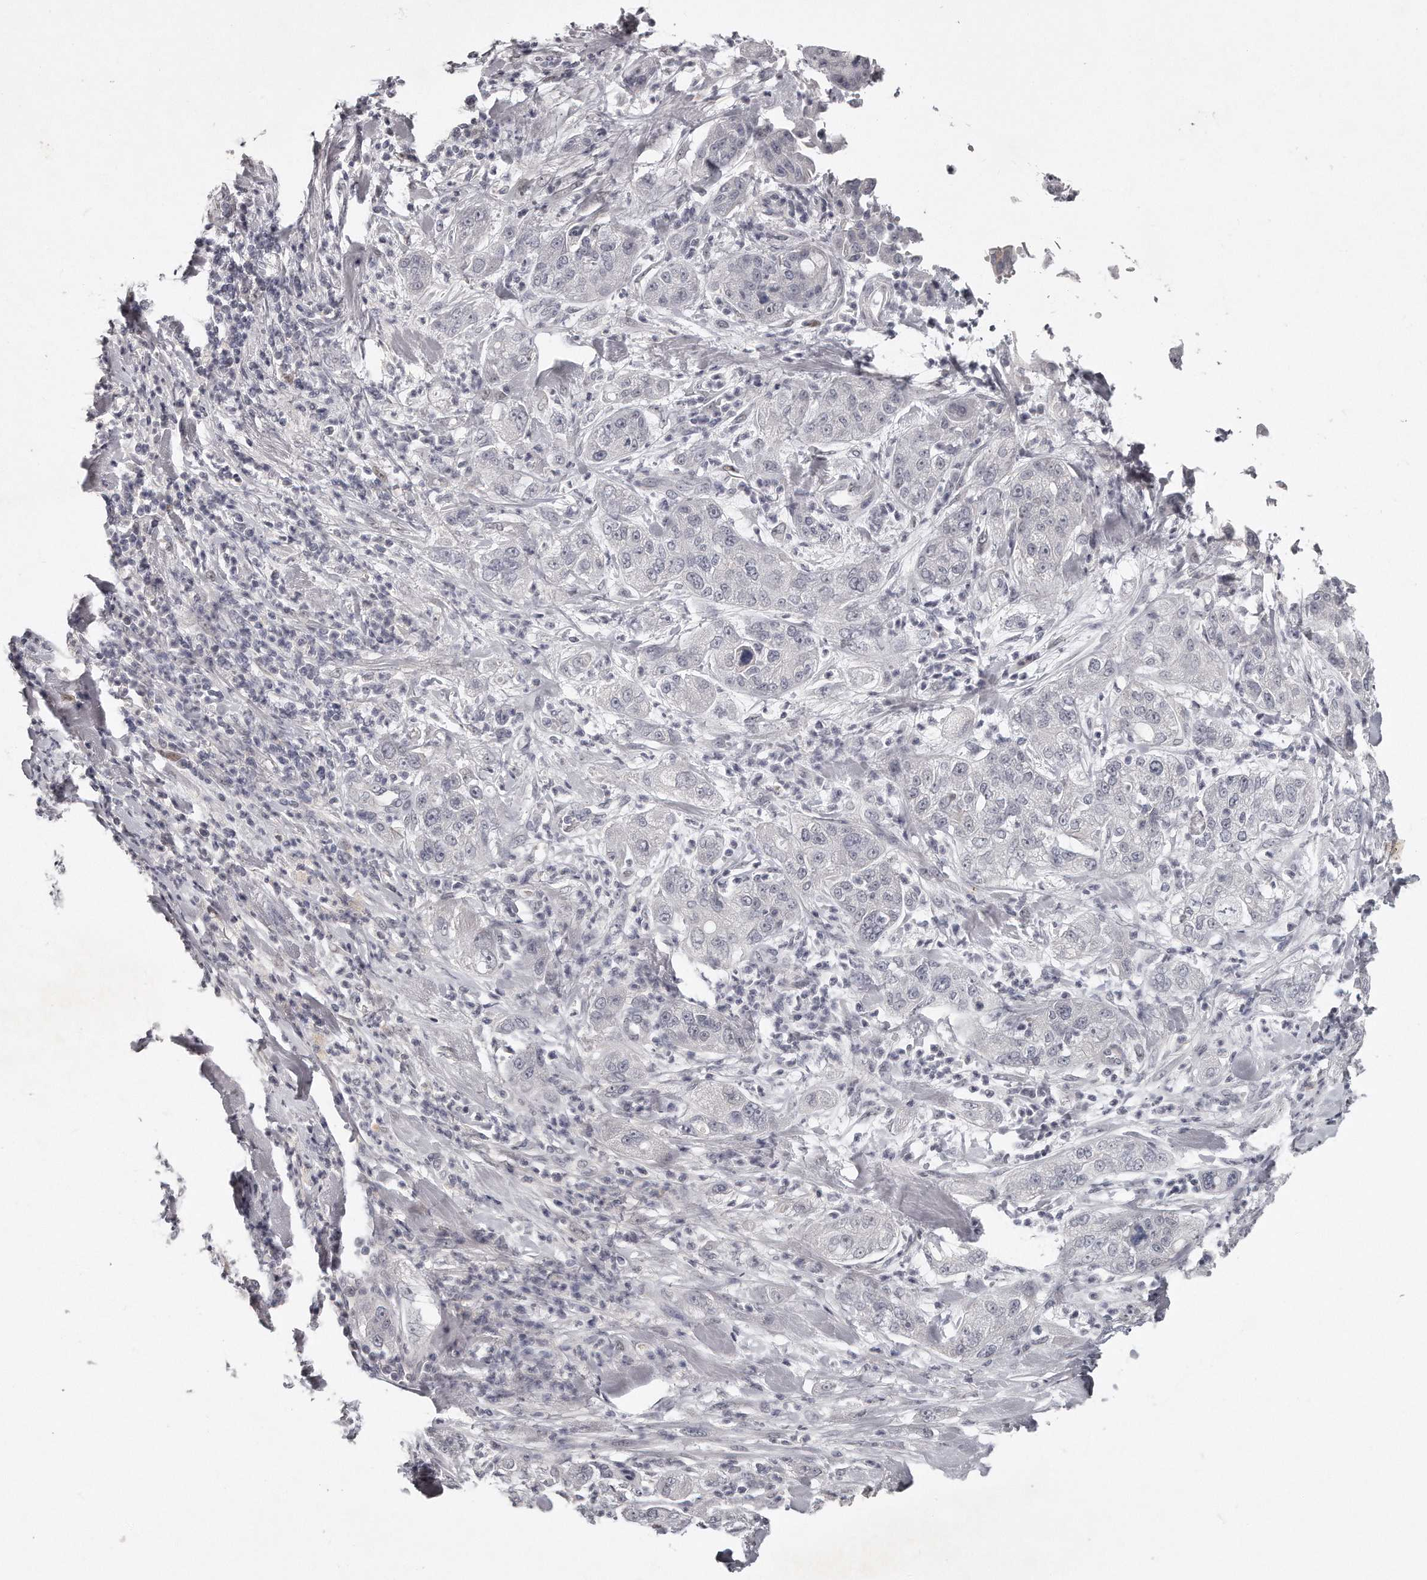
{"staining": {"intensity": "negative", "quantity": "none", "location": "none"}, "tissue": "pancreatic cancer", "cell_type": "Tumor cells", "image_type": "cancer", "snomed": [{"axis": "morphology", "description": "Adenocarcinoma, NOS"}, {"axis": "topography", "description": "Pancreas"}], "caption": "Immunohistochemical staining of pancreatic cancer (adenocarcinoma) demonstrates no significant positivity in tumor cells.", "gene": "GGCT", "patient": {"sex": "female", "age": 78}}